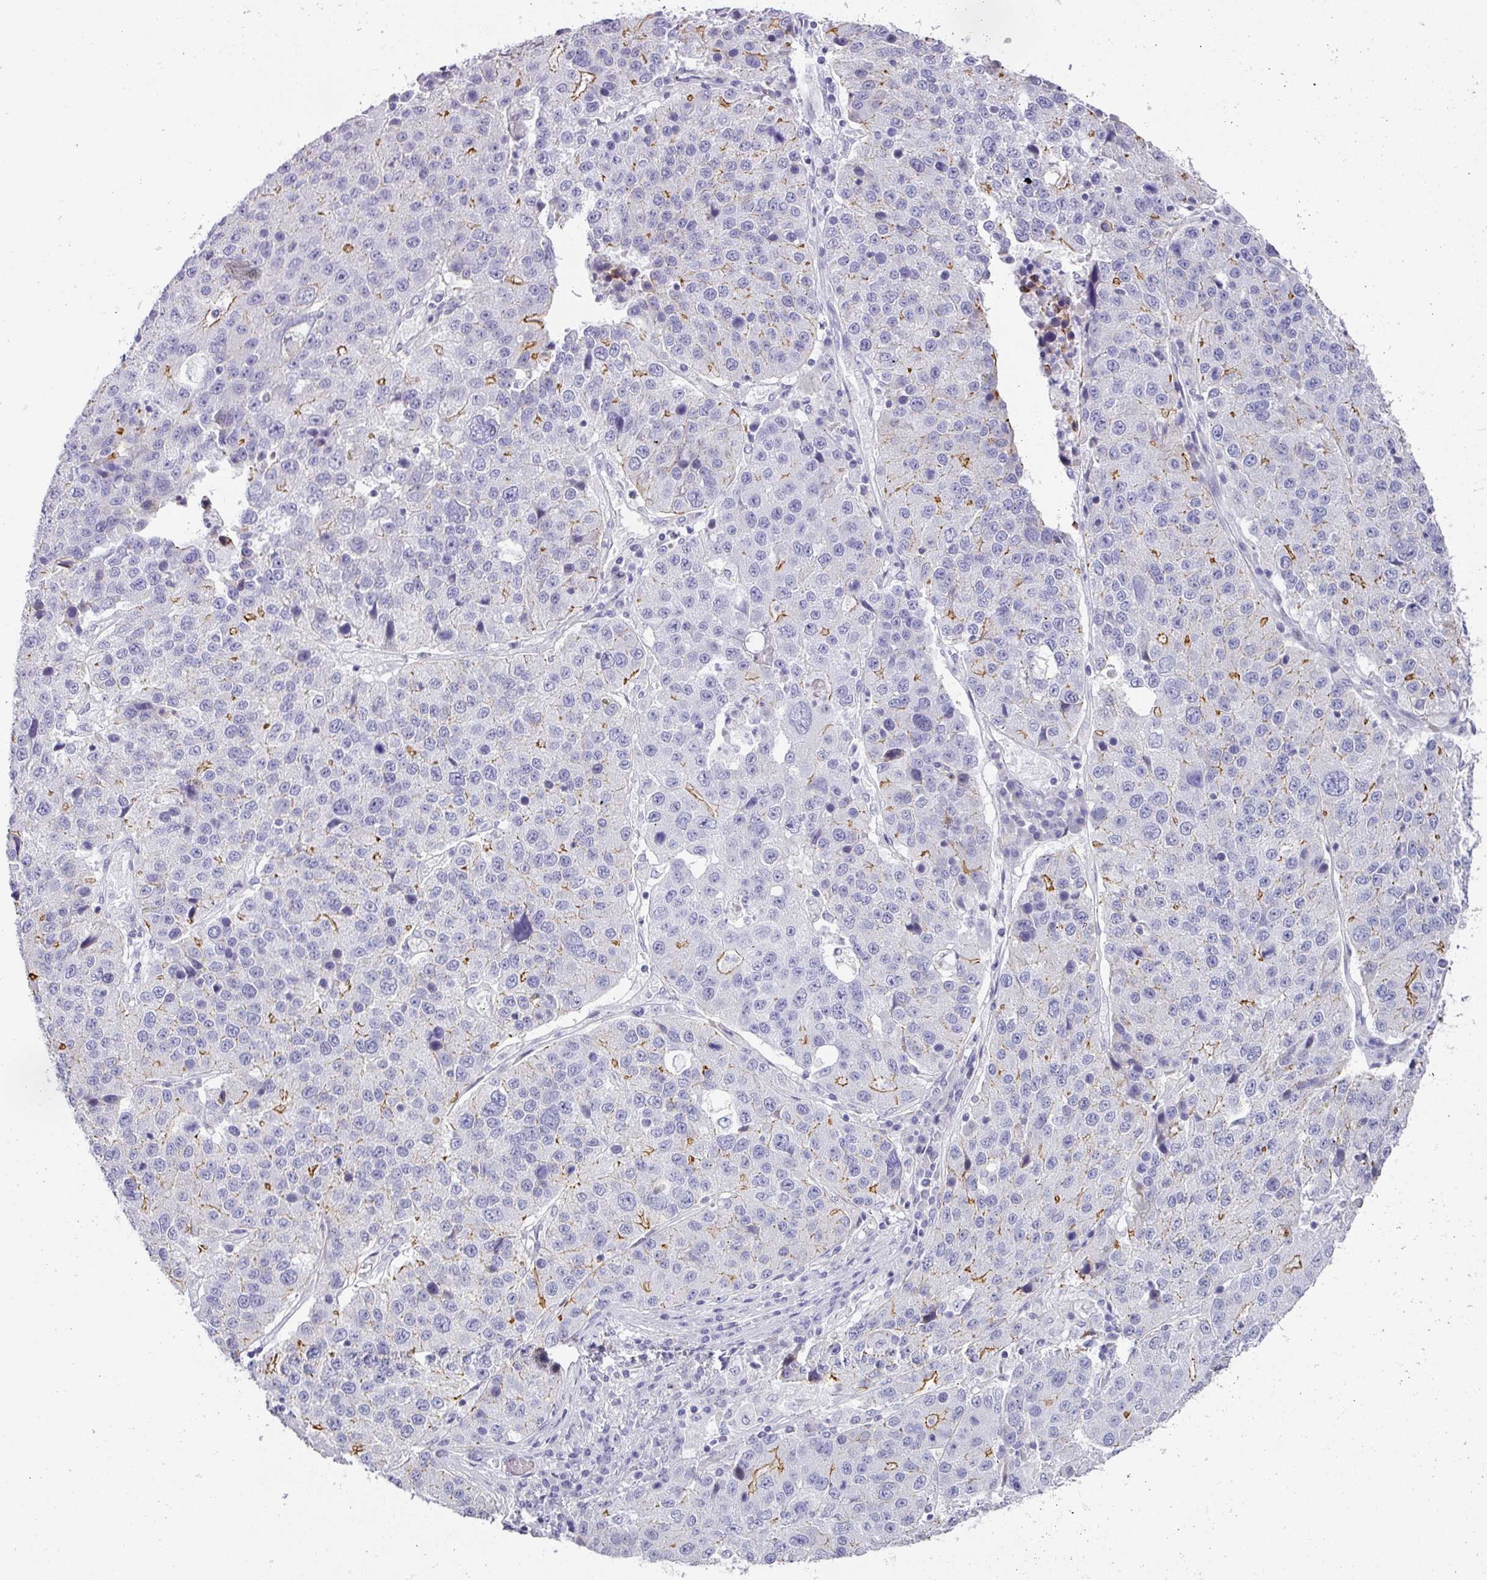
{"staining": {"intensity": "moderate", "quantity": "<25%", "location": "cytoplasmic/membranous"}, "tissue": "stomach cancer", "cell_type": "Tumor cells", "image_type": "cancer", "snomed": [{"axis": "morphology", "description": "Adenocarcinoma, NOS"}, {"axis": "topography", "description": "Stomach"}], "caption": "Protein analysis of stomach cancer tissue reveals moderate cytoplasmic/membranous expression in approximately <25% of tumor cells.", "gene": "ANKRD29", "patient": {"sex": "male", "age": 71}}